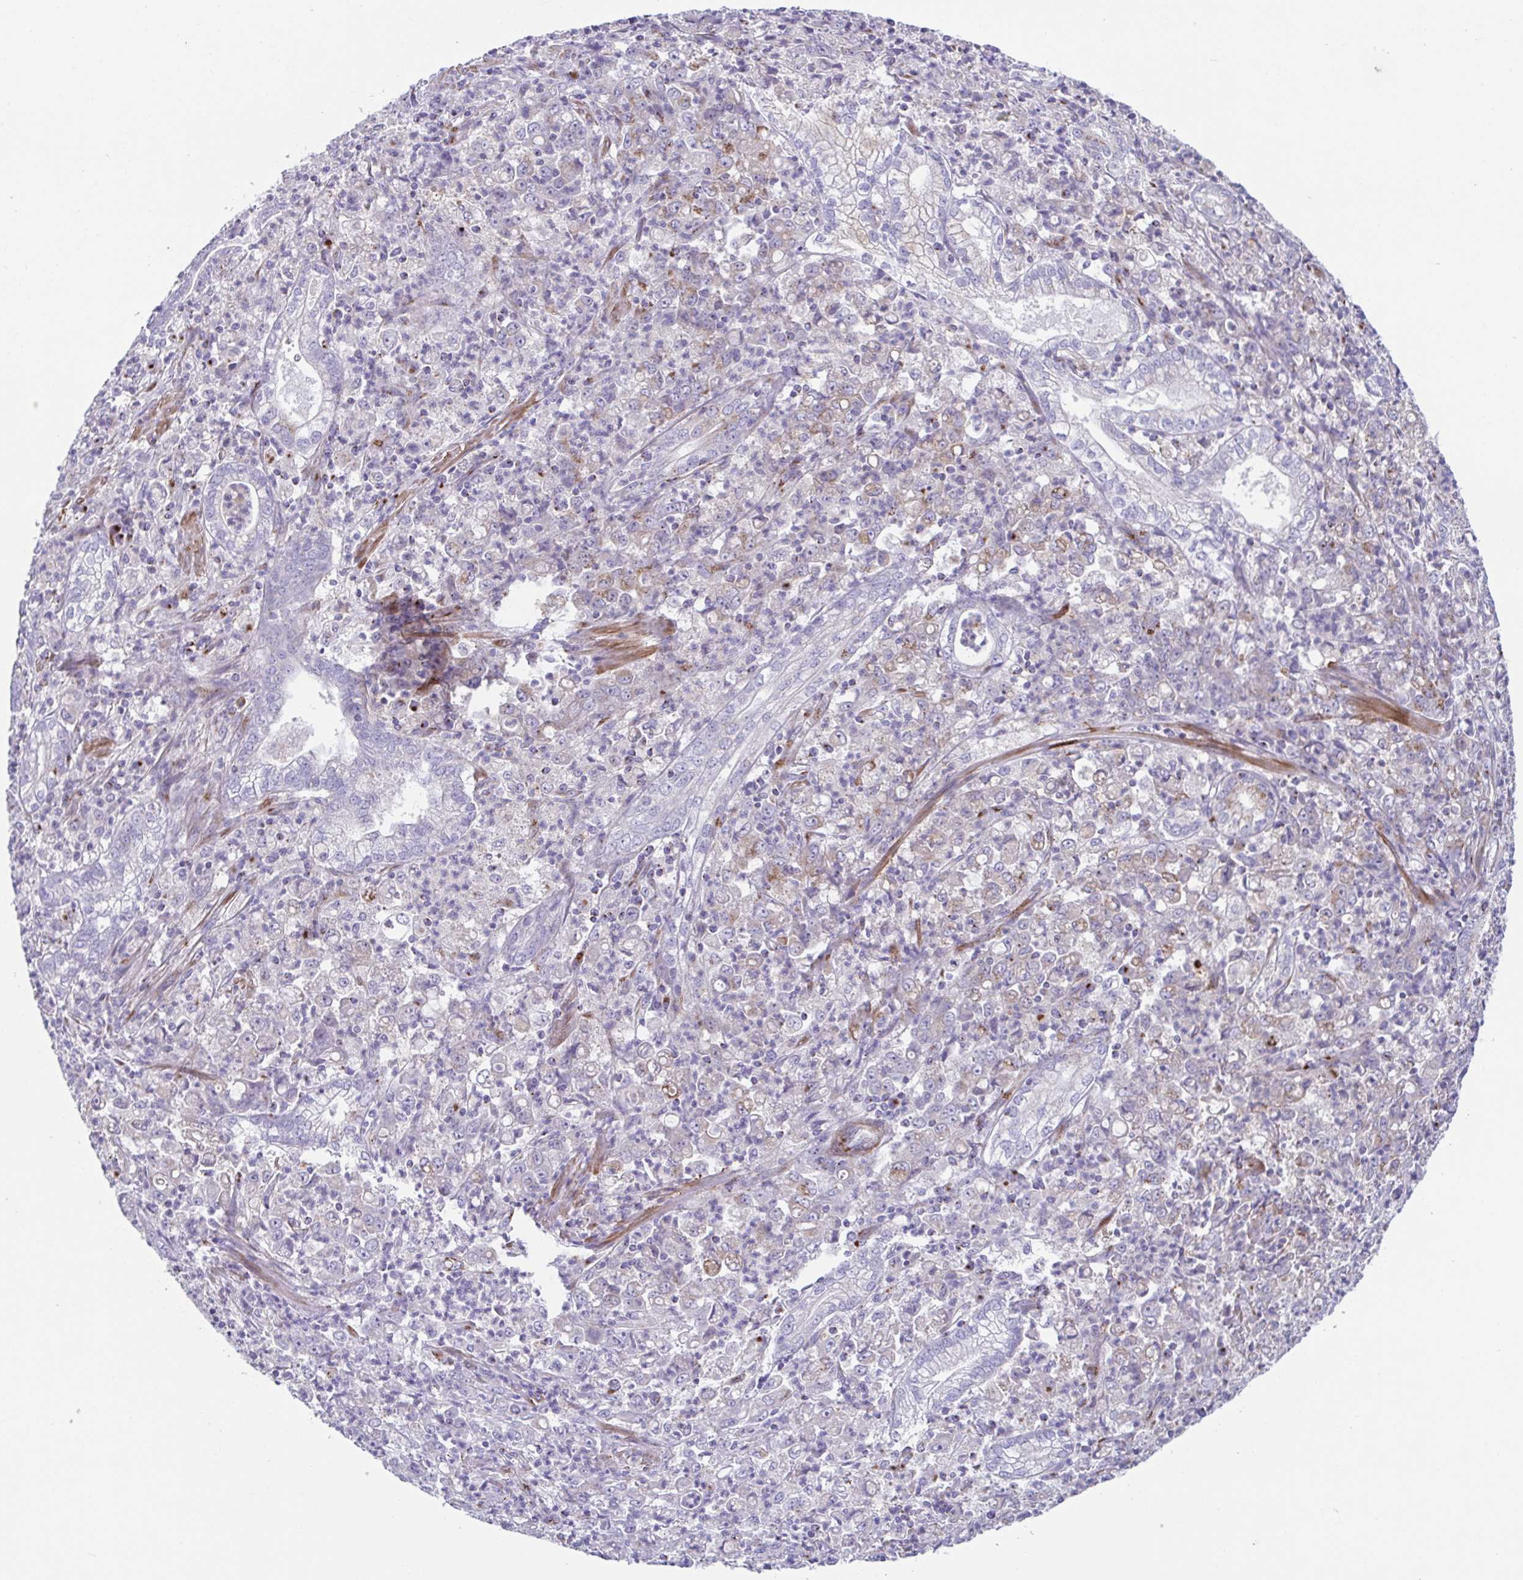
{"staining": {"intensity": "weak", "quantity": "<25%", "location": "cytoplasmic/membranous"}, "tissue": "stomach cancer", "cell_type": "Tumor cells", "image_type": "cancer", "snomed": [{"axis": "morphology", "description": "Adenocarcinoma, NOS"}, {"axis": "topography", "description": "Stomach, lower"}], "caption": "The photomicrograph reveals no staining of tumor cells in stomach cancer.", "gene": "COL17A1", "patient": {"sex": "female", "age": 71}}